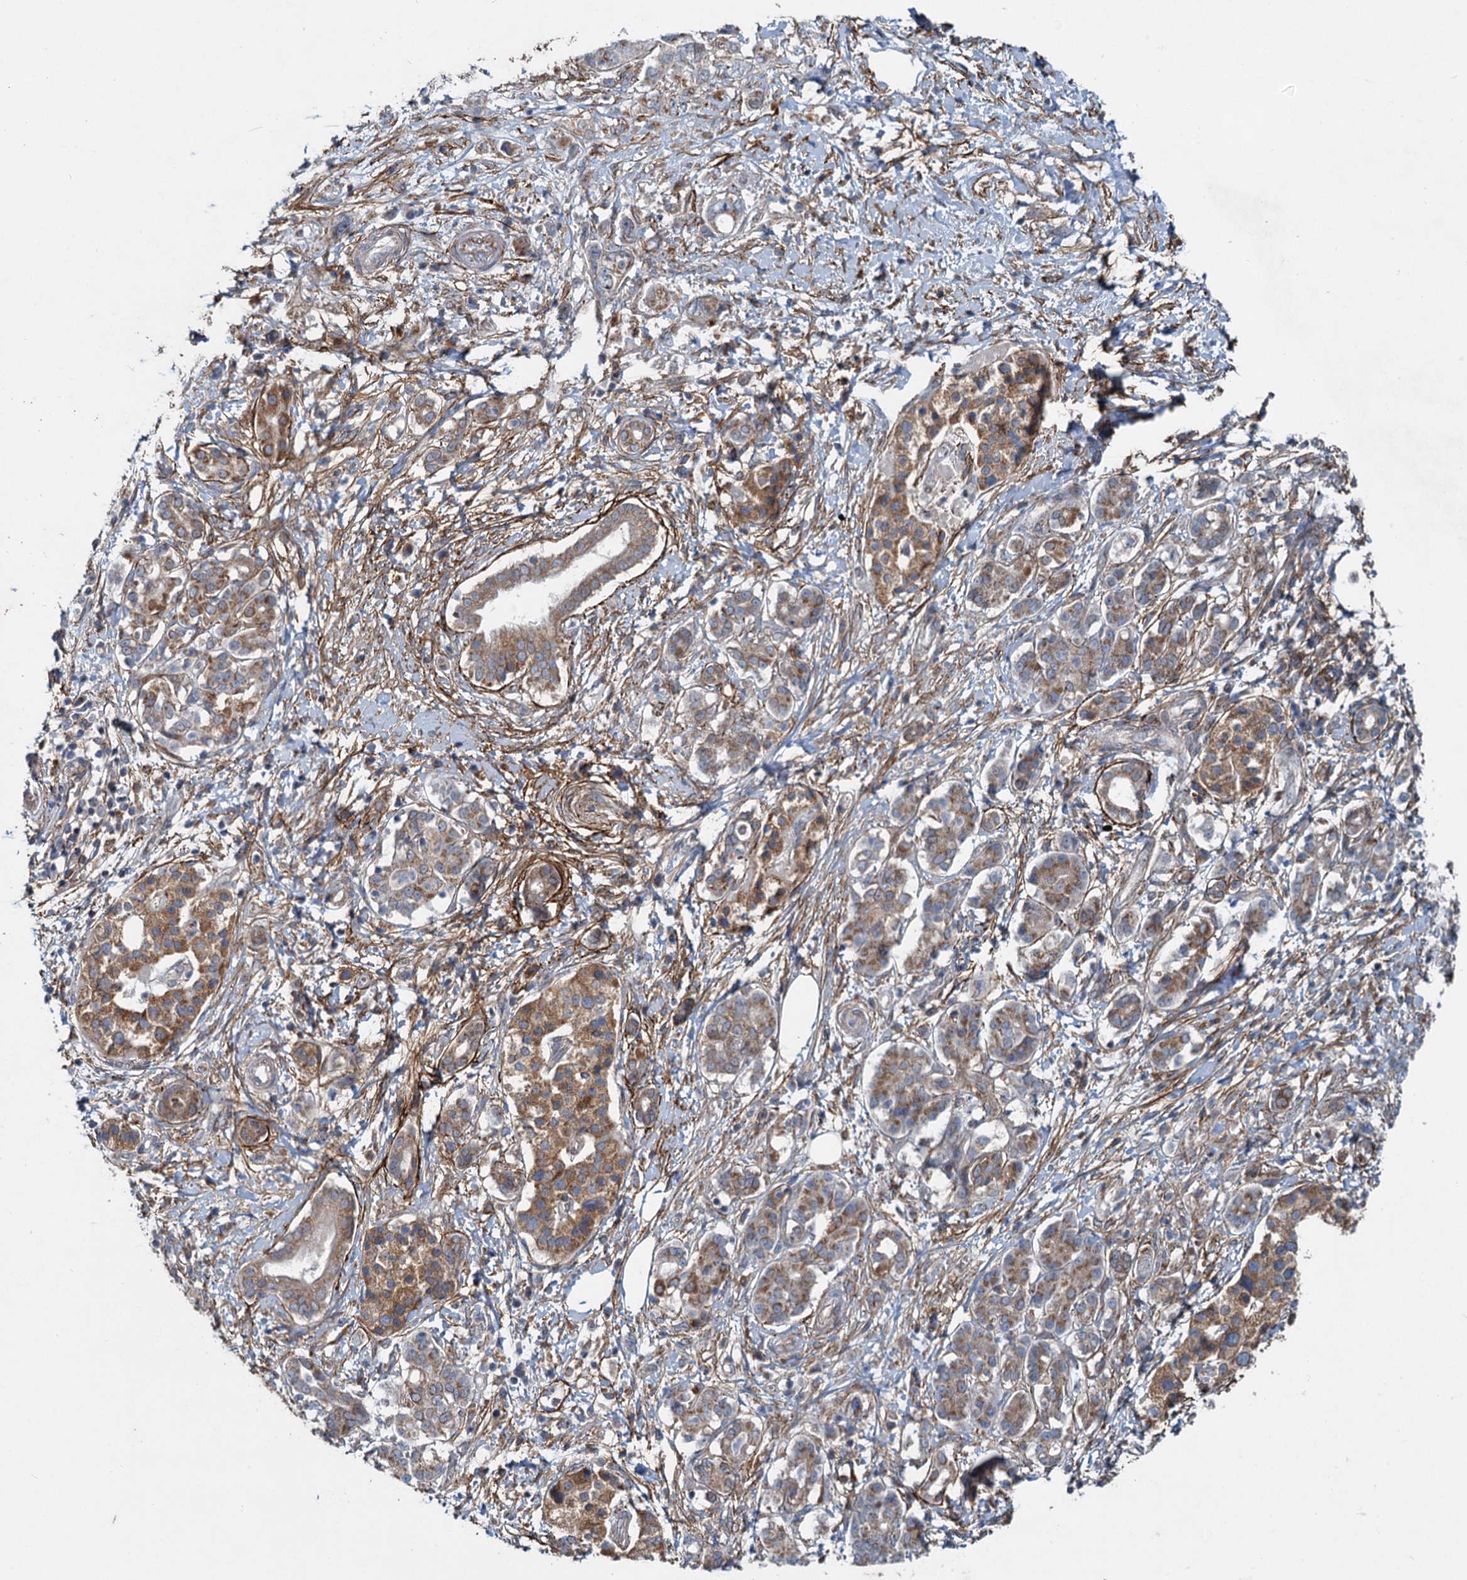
{"staining": {"intensity": "moderate", "quantity": ">75%", "location": "cytoplasmic/membranous"}, "tissue": "pancreatic cancer", "cell_type": "Tumor cells", "image_type": "cancer", "snomed": [{"axis": "morphology", "description": "Adenocarcinoma, NOS"}, {"axis": "topography", "description": "Pancreas"}], "caption": "Immunohistochemistry (DAB) staining of pancreatic cancer (adenocarcinoma) reveals moderate cytoplasmic/membranous protein positivity in approximately >75% of tumor cells. (Brightfield microscopy of DAB IHC at high magnification).", "gene": "ADCY2", "patient": {"sex": "female", "age": 73}}